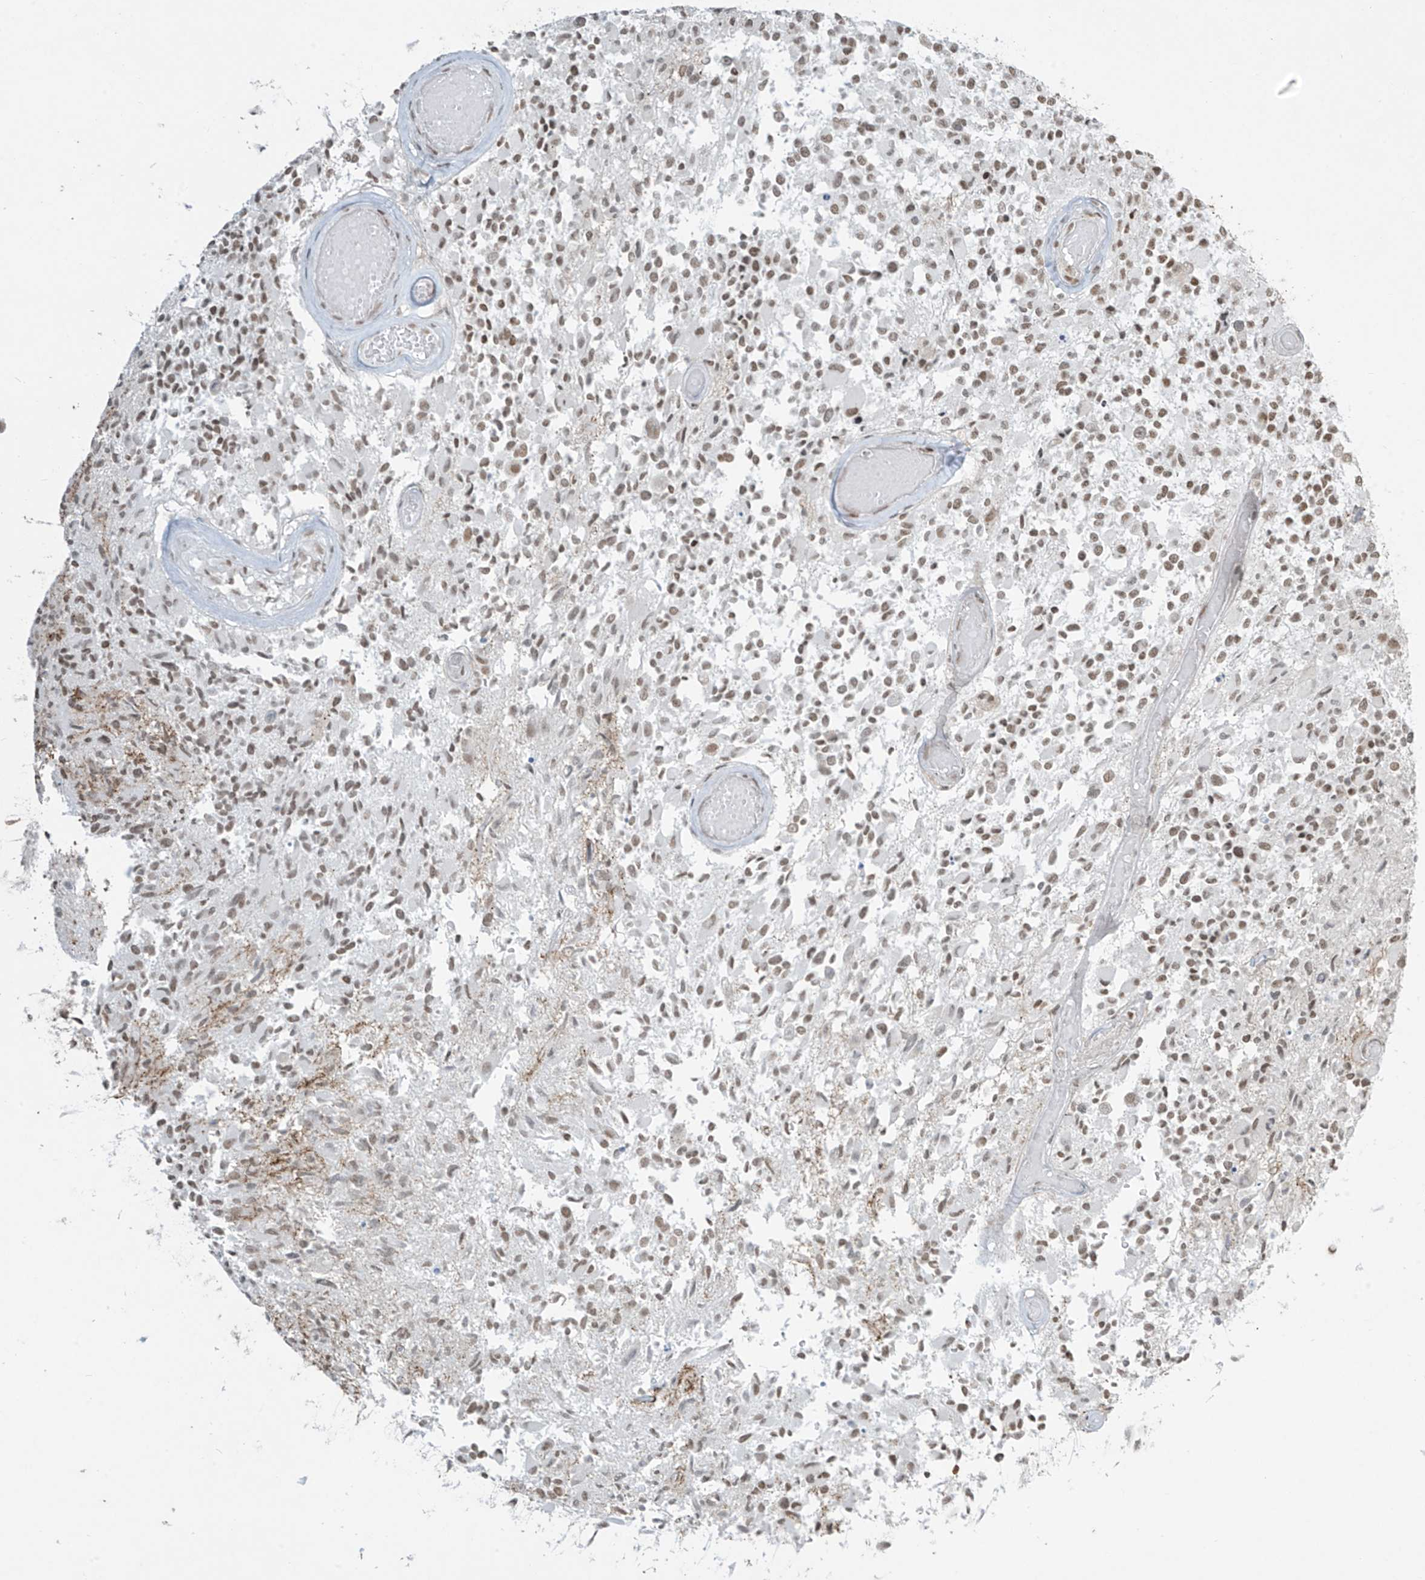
{"staining": {"intensity": "moderate", "quantity": ">75%", "location": "nuclear"}, "tissue": "glioma", "cell_type": "Tumor cells", "image_type": "cancer", "snomed": [{"axis": "morphology", "description": "Glioma, malignant, High grade"}, {"axis": "morphology", "description": "Glioblastoma, NOS"}, {"axis": "topography", "description": "Brain"}], "caption": "Immunohistochemical staining of high-grade glioma (malignant) demonstrates medium levels of moderate nuclear protein expression in about >75% of tumor cells. The staining was performed using DAB to visualize the protein expression in brown, while the nuclei were stained in blue with hematoxylin (Magnification: 20x).", "gene": "MS4A6A", "patient": {"sex": "male", "age": 60}}